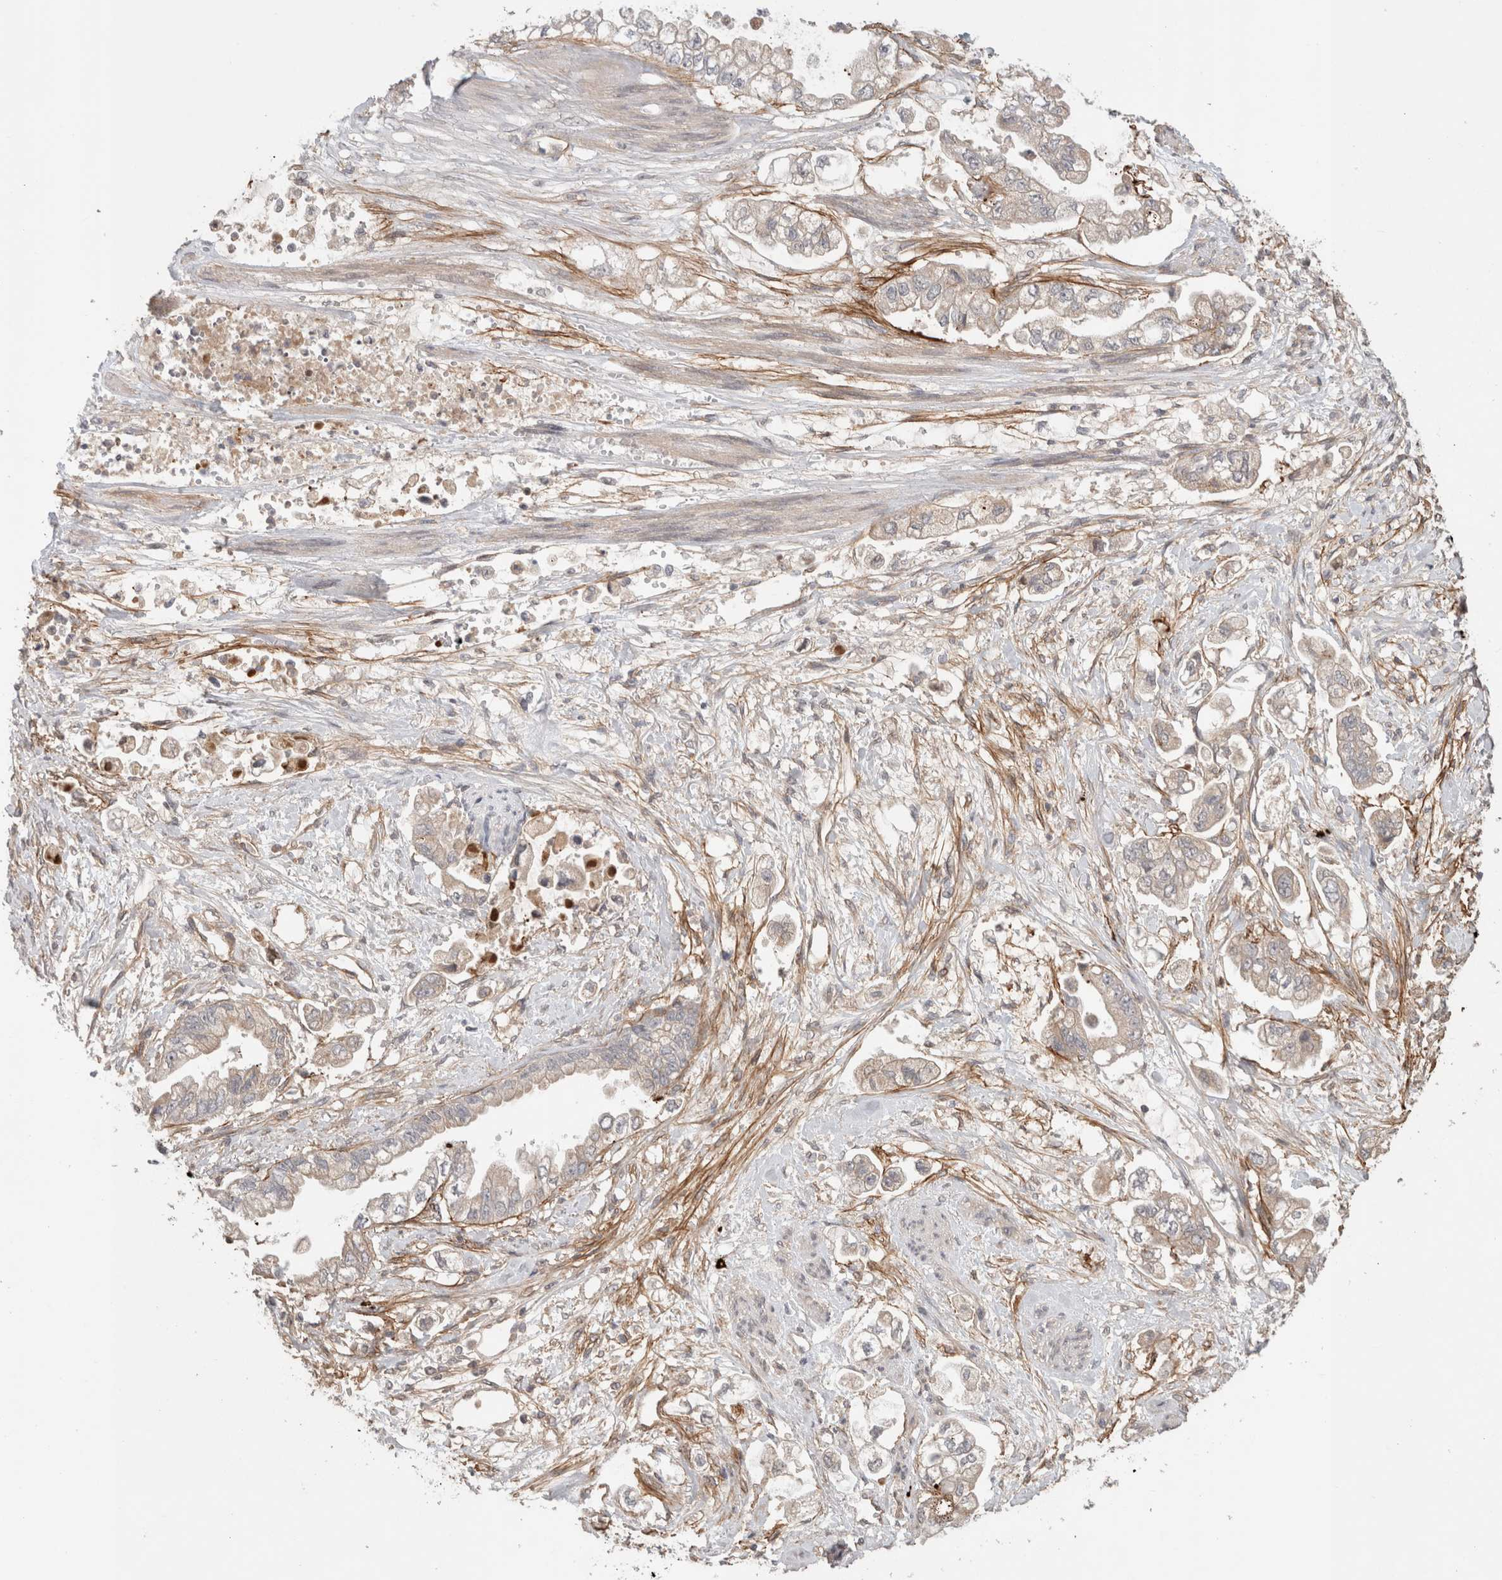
{"staining": {"intensity": "weak", "quantity": "<25%", "location": "cytoplasmic/membranous"}, "tissue": "stomach cancer", "cell_type": "Tumor cells", "image_type": "cancer", "snomed": [{"axis": "morphology", "description": "Adenocarcinoma, NOS"}, {"axis": "topography", "description": "Stomach"}], "caption": "Micrograph shows no protein positivity in tumor cells of stomach cancer (adenocarcinoma) tissue.", "gene": "HSPG2", "patient": {"sex": "male", "age": 62}}